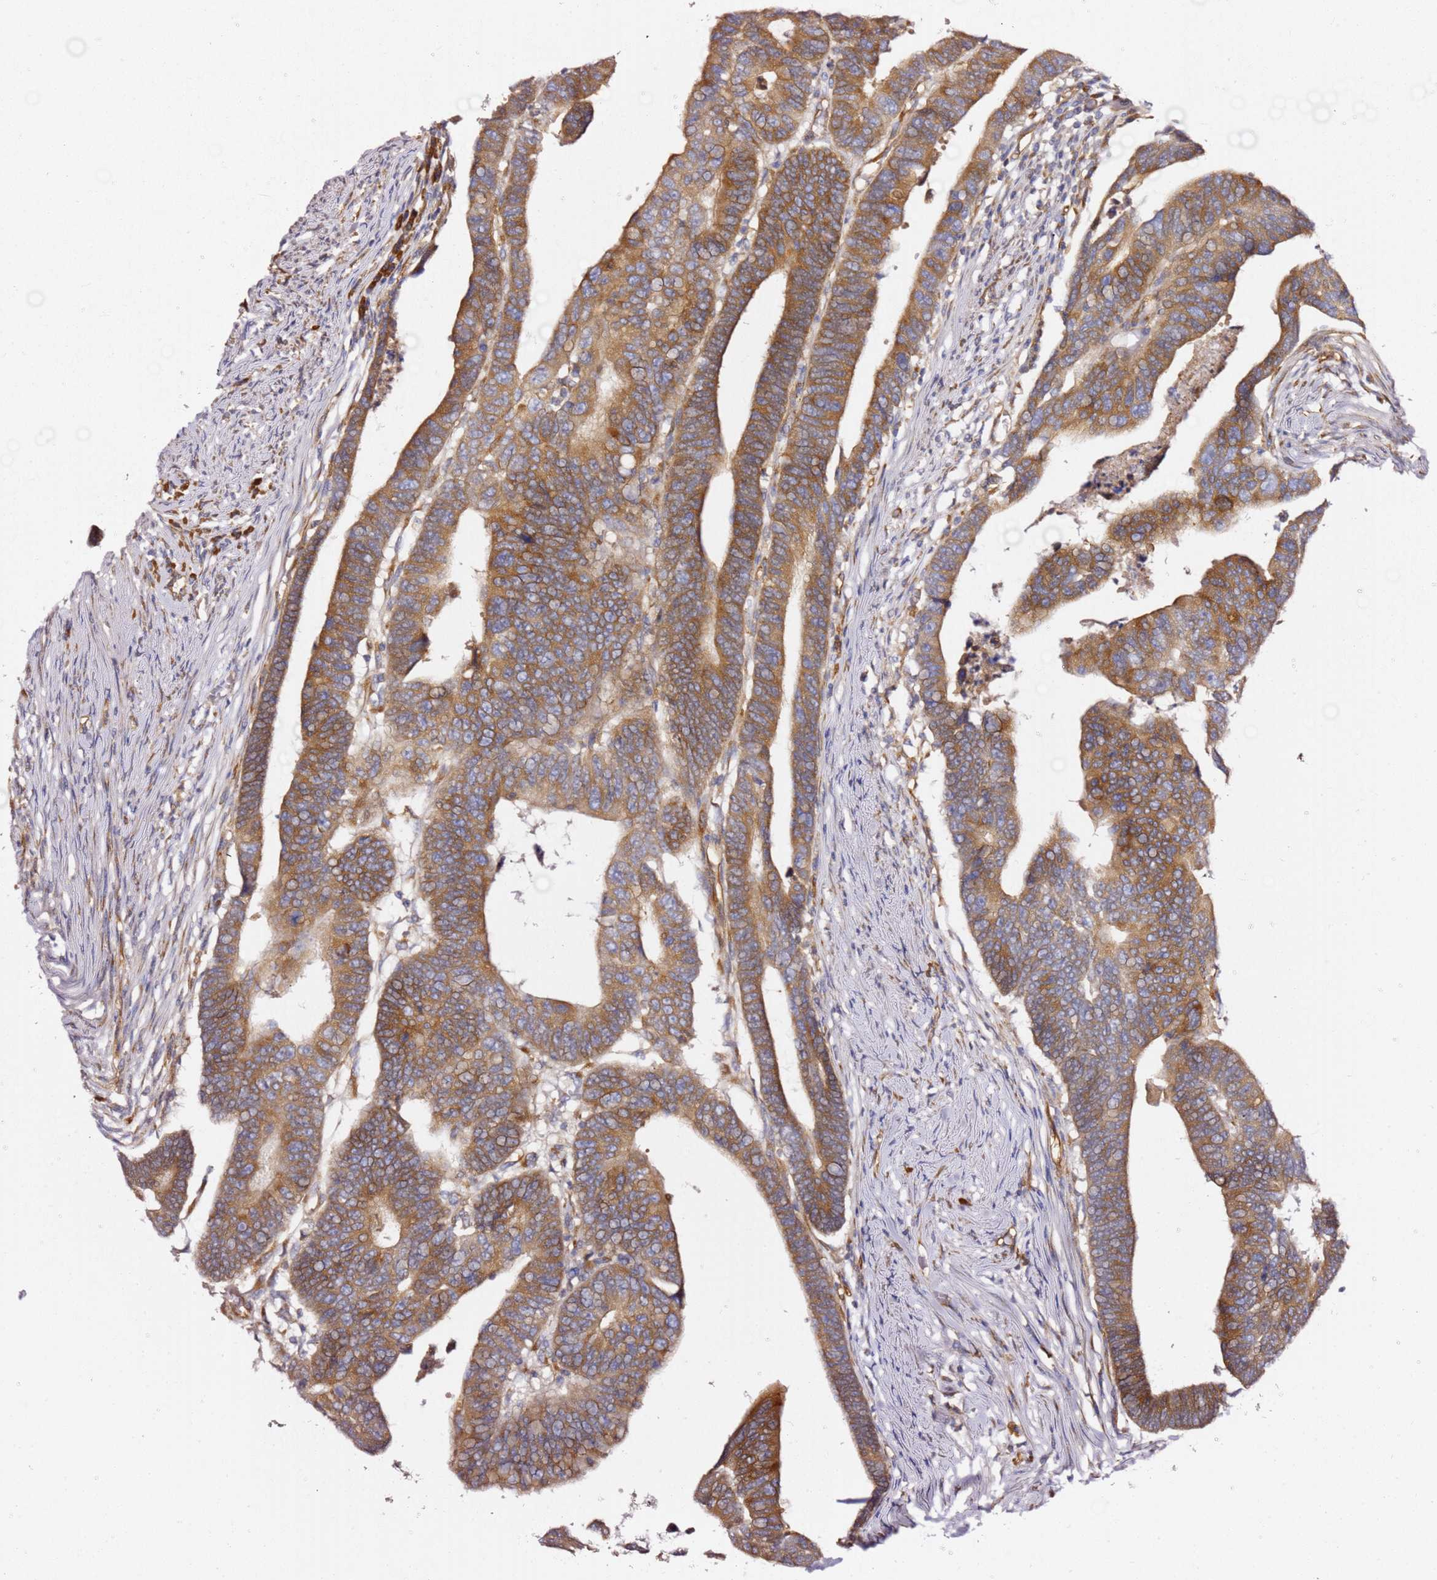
{"staining": {"intensity": "moderate", "quantity": ">75%", "location": "cytoplasmic/membranous"}, "tissue": "colorectal cancer", "cell_type": "Tumor cells", "image_type": "cancer", "snomed": [{"axis": "morphology", "description": "Adenocarcinoma, NOS"}, {"axis": "topography", "description": "Rectum"}], "caption": "Tumor cells reveal moderate cytoplasmic/membranous staining in about >75% of cells in colorectal cancer (adenocarcinoma). (DAB = brown stain, brightfield microscopy at high magnification).", "gene": "KIF7", "patient": {"sex": "female", "age": 65}}